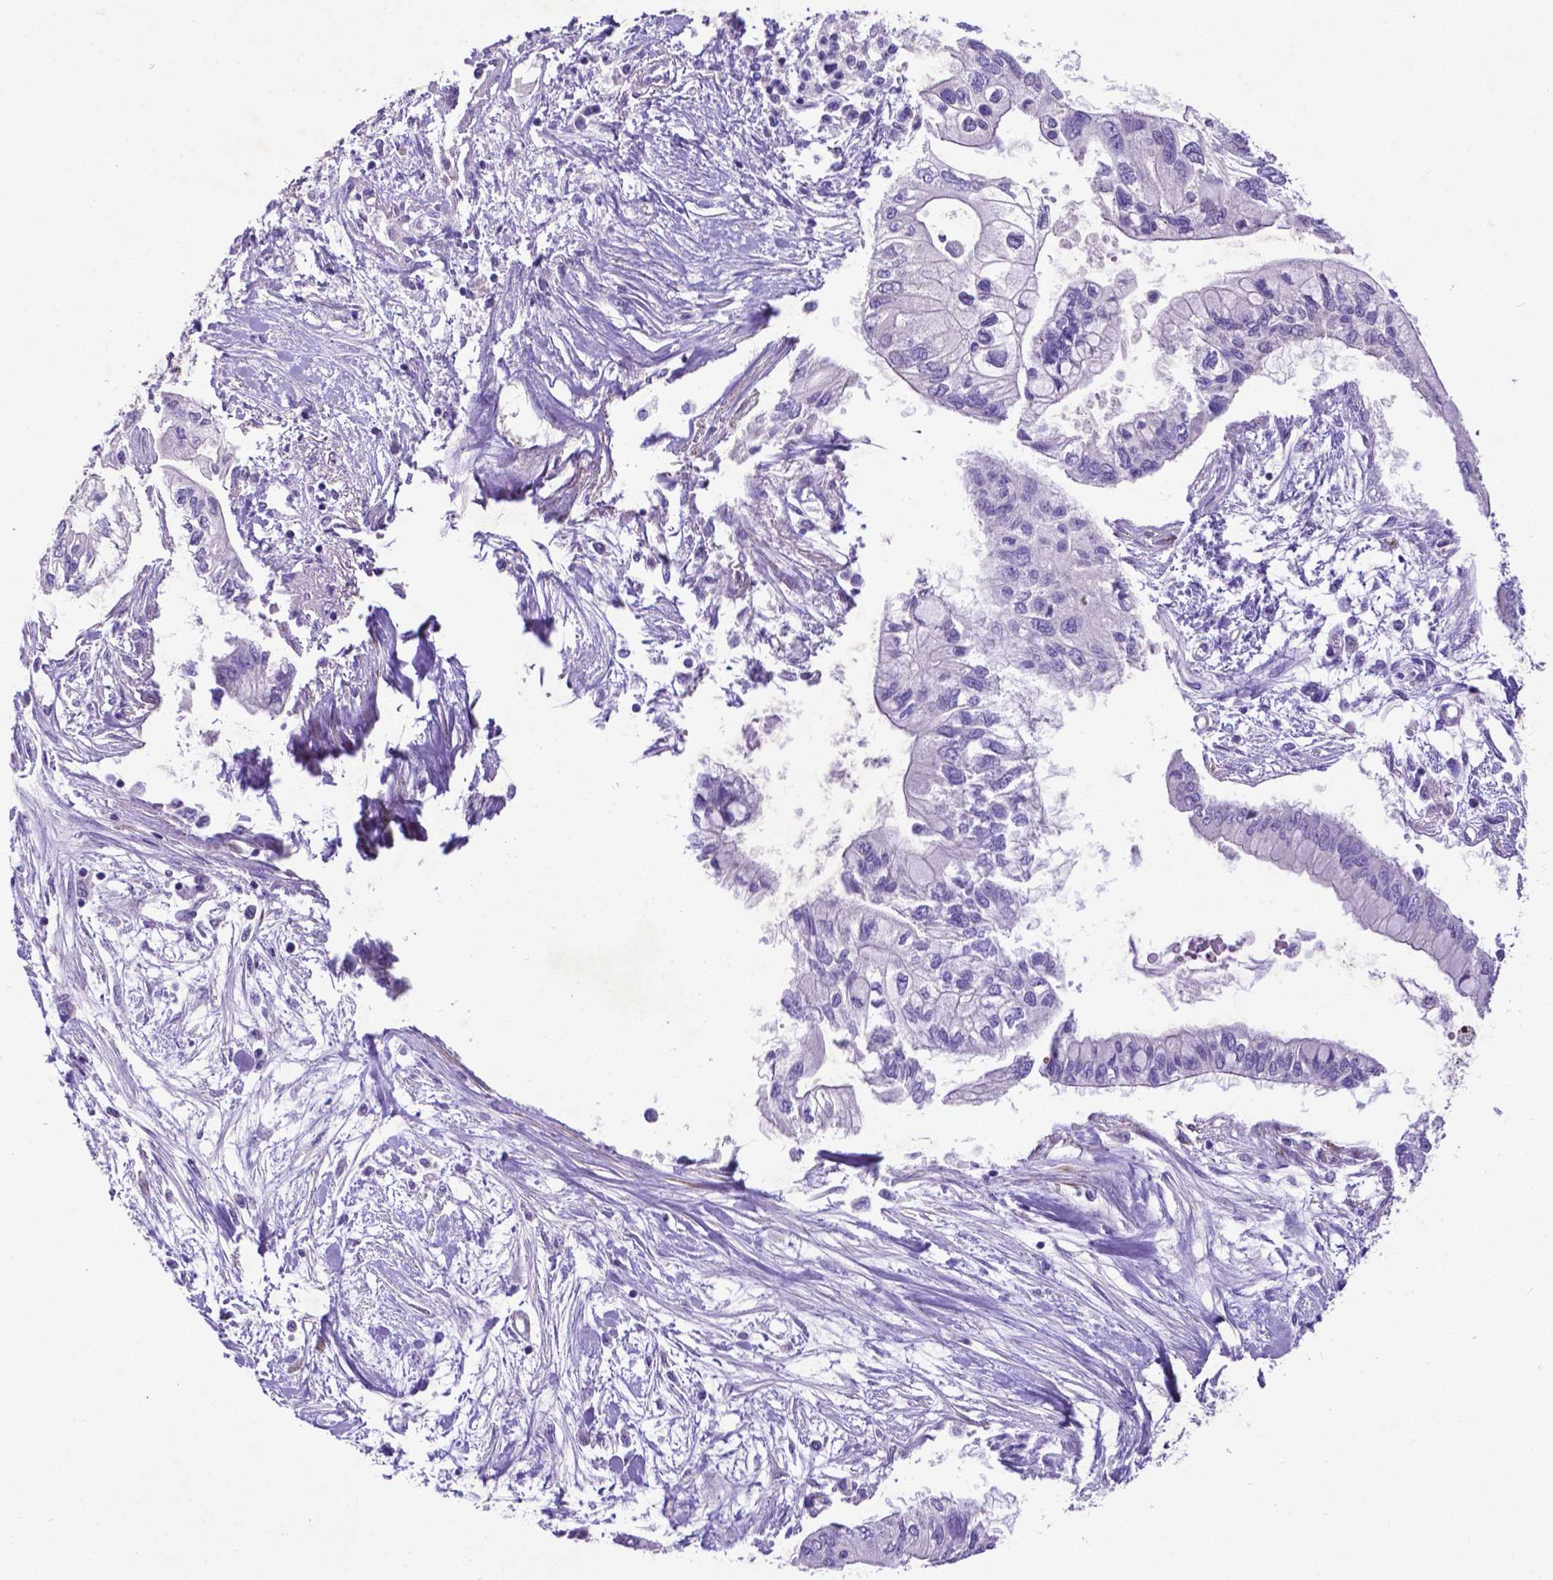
{"staining": {"intensity": "negative", "quantity": "none", "location": "none"}, "tissue": "pancreatic cancer", "cell_type": "Tumor cells", "image_type": "cancer", "snomed": [{"axis": "morphology", "description": "Adenocarcinoma, NOS"}, {"axis": "topography", "description": "Pancreas"}], "caption": "Immunohistochemistry of human pancreatic adenocarcinoma displays no positivity in tumor cells.", "gene": "PFKFB4", "patient": {"sex": "female", "age": 77}}